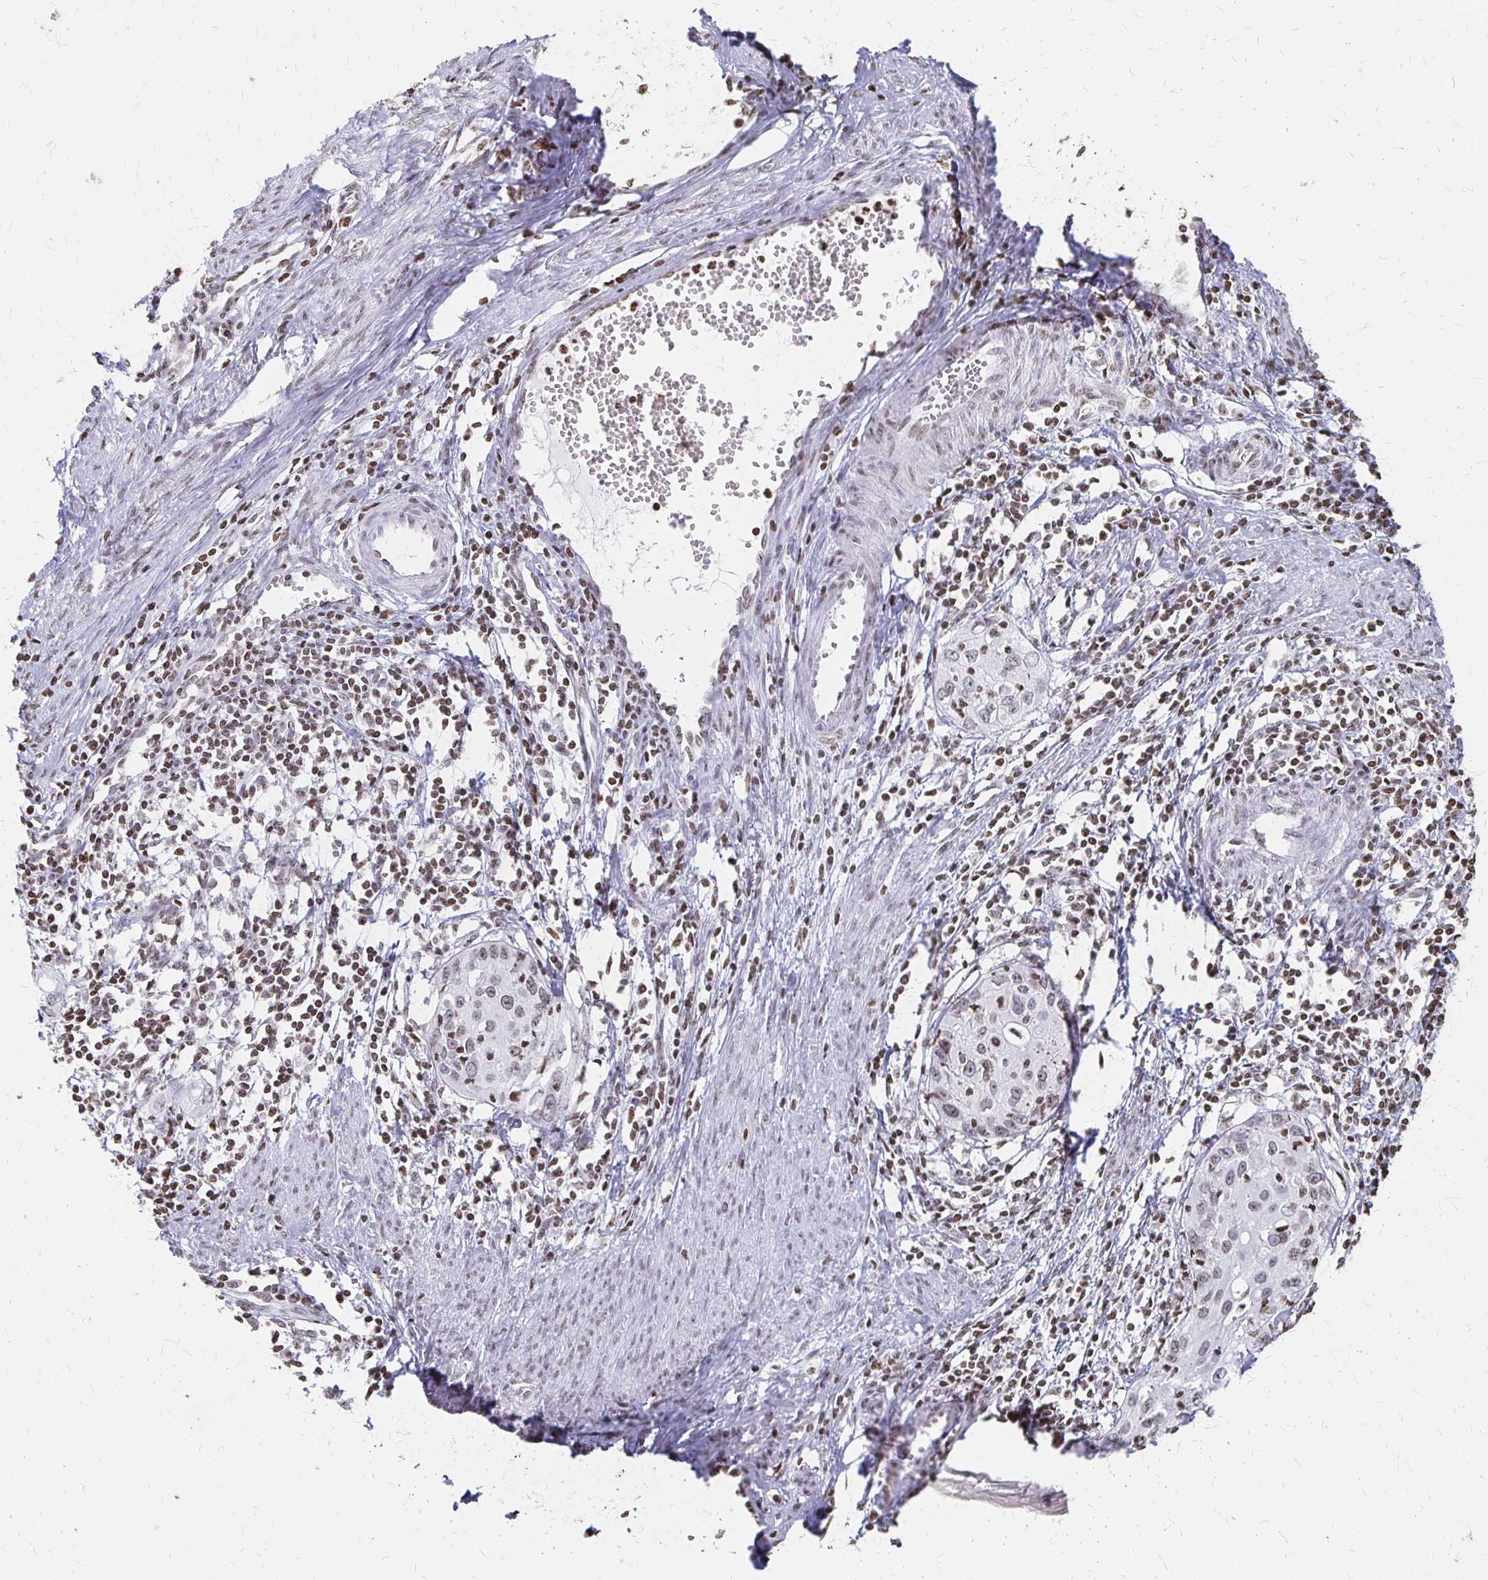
{"staining": {"intensity": "weak", "quantity": "<25%", "location": "nuclear"}, "tissue": "cervical cancer", "cell_type": "Tumor cells", "image_type": "cancer", "snomed": [{"axis": "morphology", "description": "Squamous cell carcinoma, NOS"}, {"axis": "topography", "description": "Cervix"}], "caption": "The micrograph shows no staining of tumor cells in cervical cancer (squamous cell carcinoma).", "gene": "ZNF280C", "patient": {"sex": "female", "age": 40}}